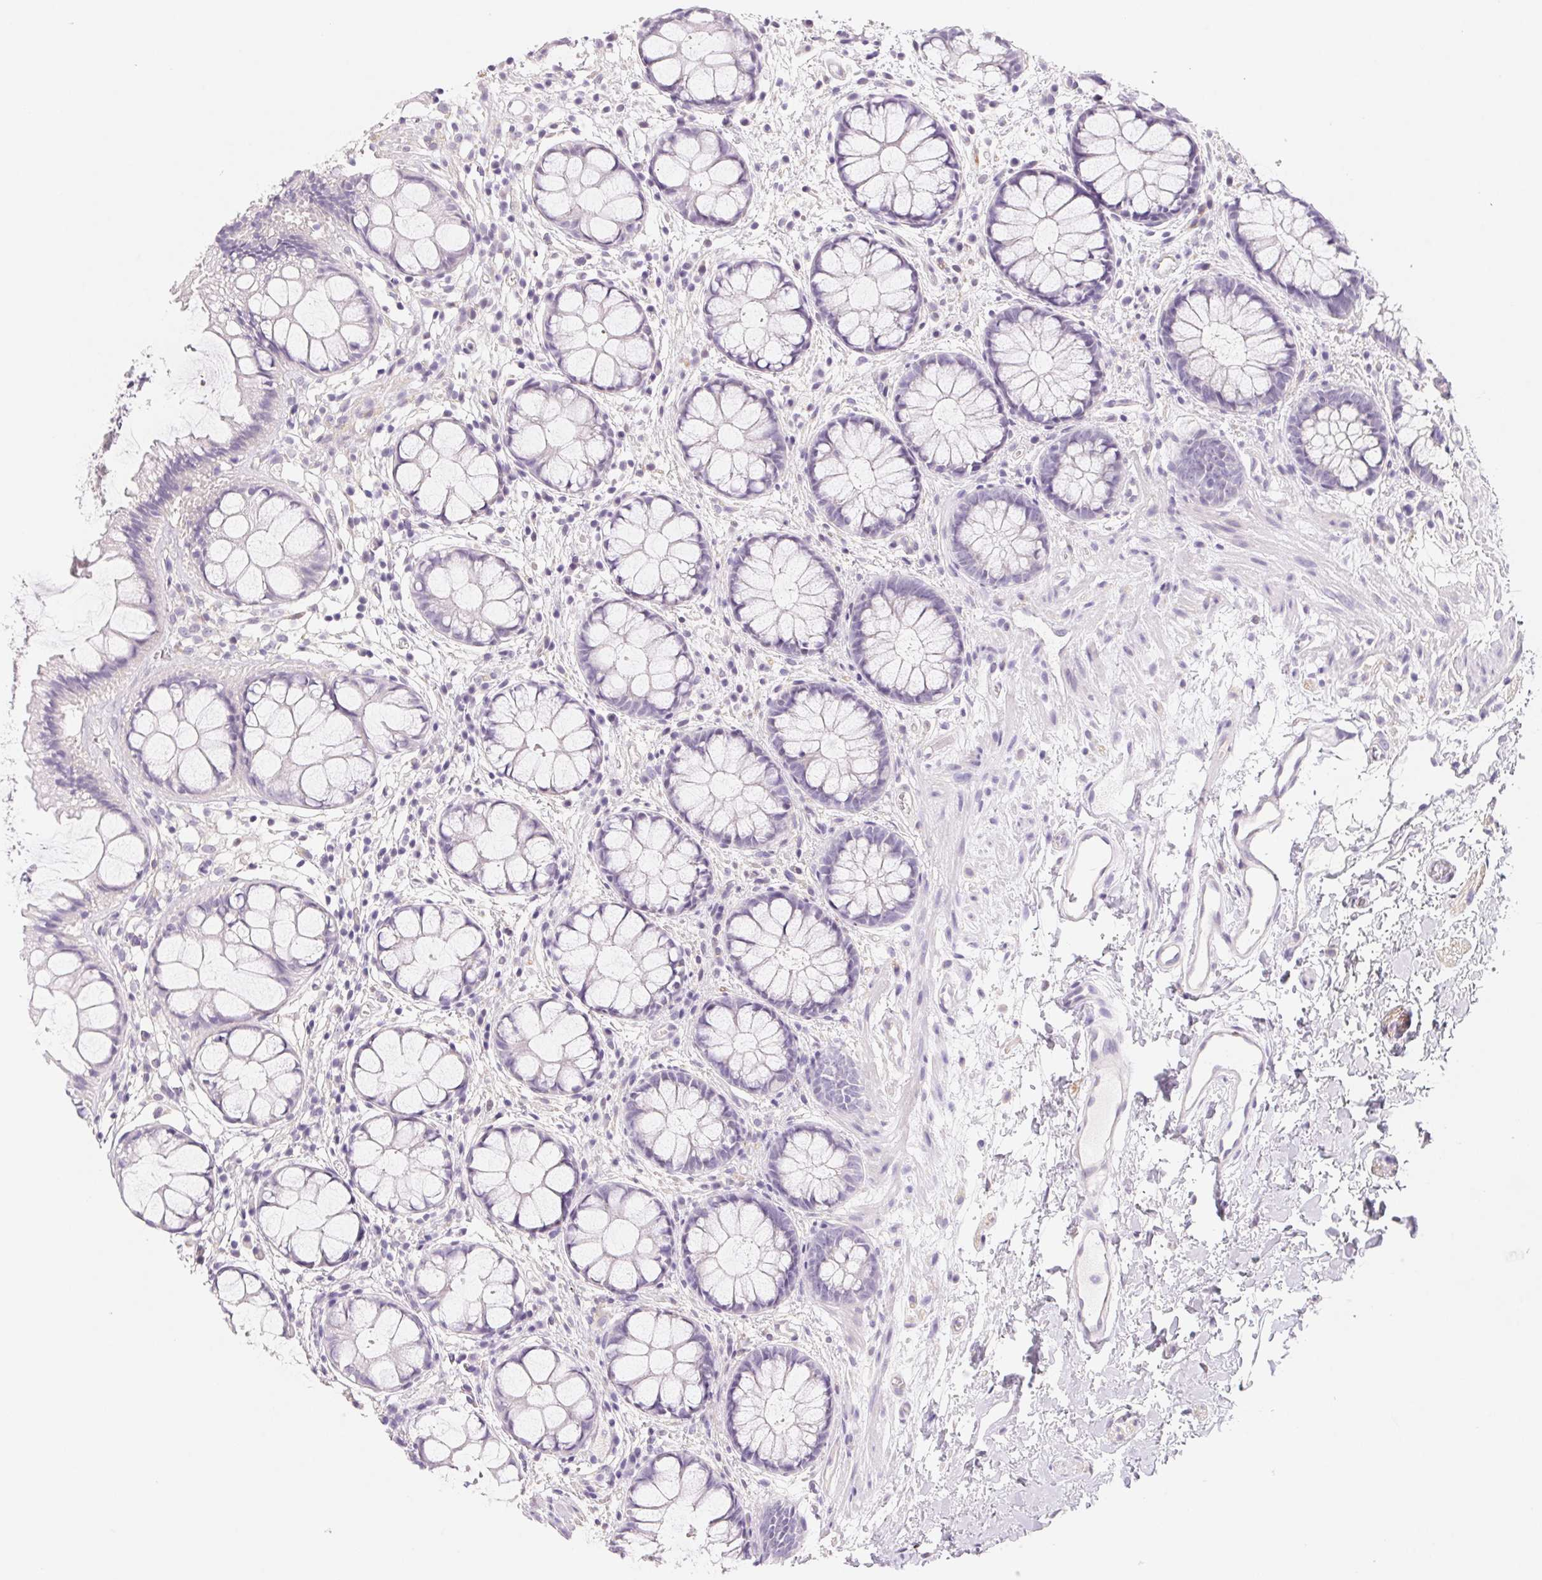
{"staining": {"intensity": "negative", "quantity": "none", "location": "none"}, "tissue": "rectum", "cell_type": "Glandular cells", "image_type": "normal", "snomed": [{"axis": "morphology", "description": "Normal tissue, NOS"}, {"axis": "topography", "description": "Rectum"}], "caption": "A photomicrograph of rectum stained for a protein reveals no brown staining in glandular cells.", "gene": "CTNND2", "patient": {"sex": "female", "age": 62}}